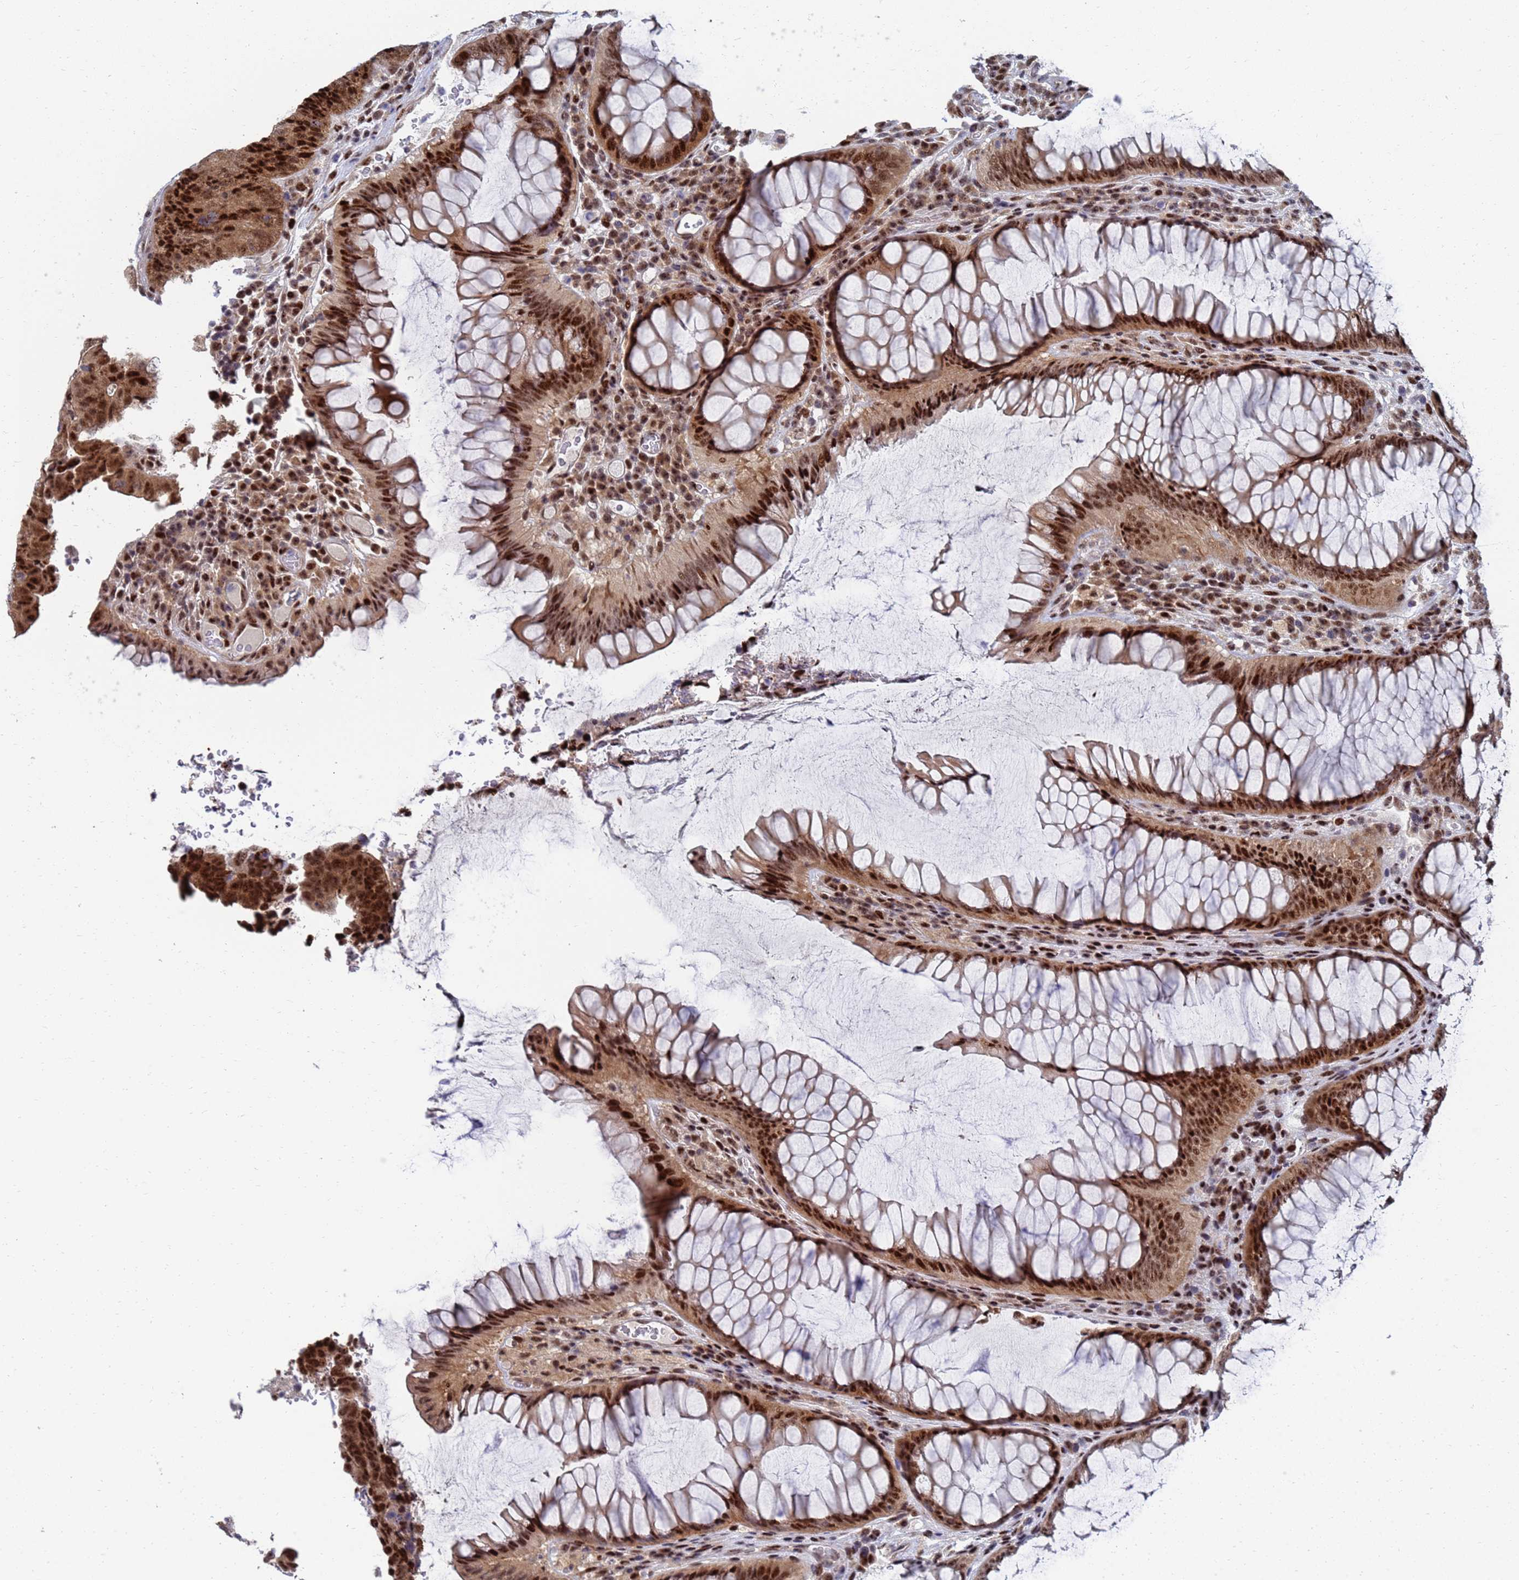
{"staining": {"intensity": "strong", "quantity": ">75%", "location": "nuclear"}, "tissue": "colorectal cancer", "cell_type": "Tumor cells", "image_type": "cancer", "snomed": [{"axis": "morphology", "description": "Adenocarcinoma, NOS"}, {"axis": "topography", "description": "Colon"}], "caption": "Colorectal cancer stained with a brown dye reveals strong nuclear positive staining in about >75% of tumor cells.", "gene": "AP5Z1", "patient": {"sex": "female", "age": 67}}